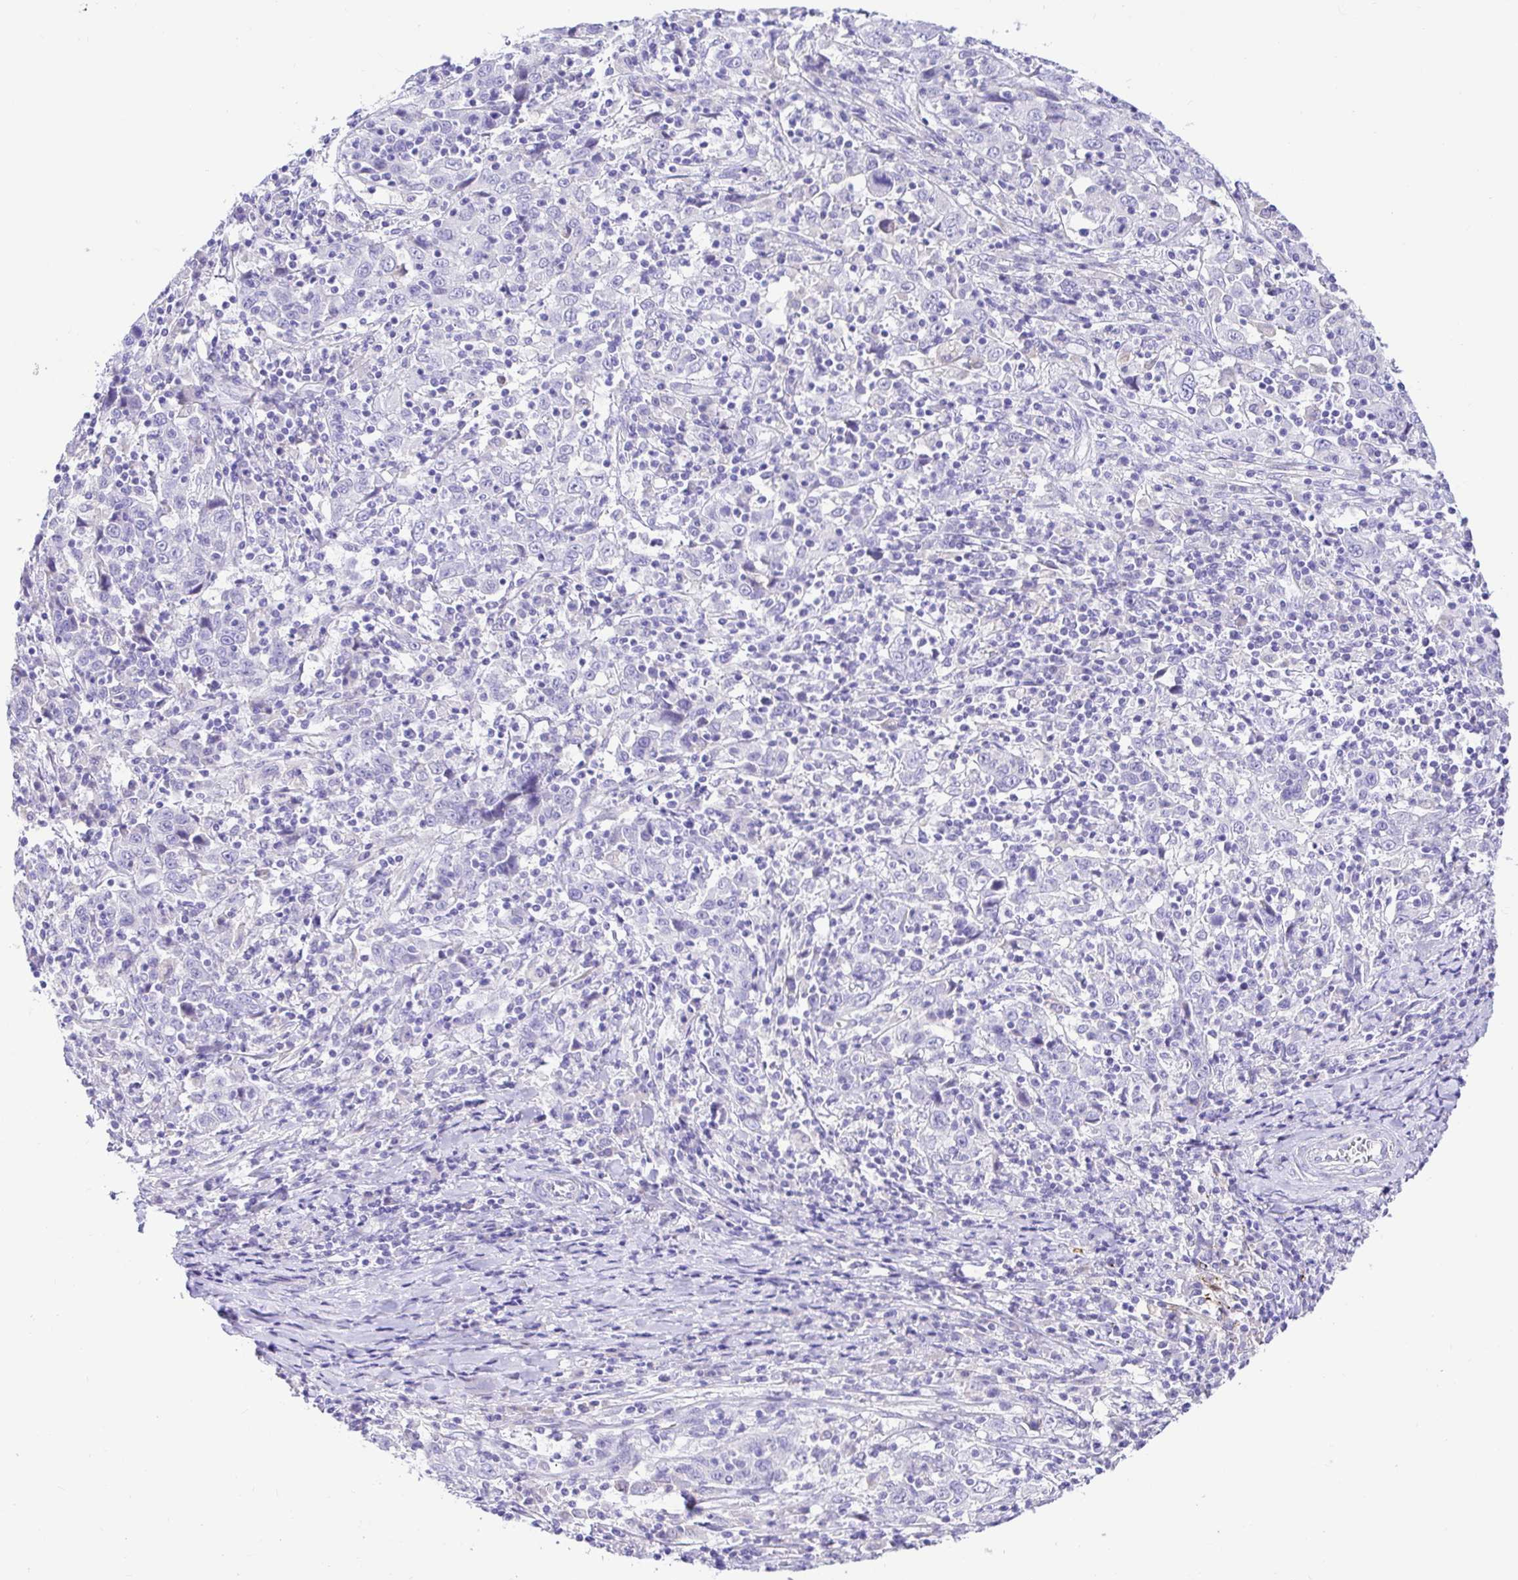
{"staining": {"intensity": "negative", "quantity": "none", "location": "none"}, "tissue": "cervical cancer", "cell_type": "Tumor cells", "image_type": "cancer", "snomed": [{"axis": "morphology", "description": "Squamous cell carcinoma, NOS"}, {"axis": "topography", "description": "Cervix"}], "caption": "Immunohistochemical staining of cervical squamous cell carcinoma reveals no significant expression in tumor cells.", "gene": "BACE2", "patient": {"sex": "female", "age": 46}}